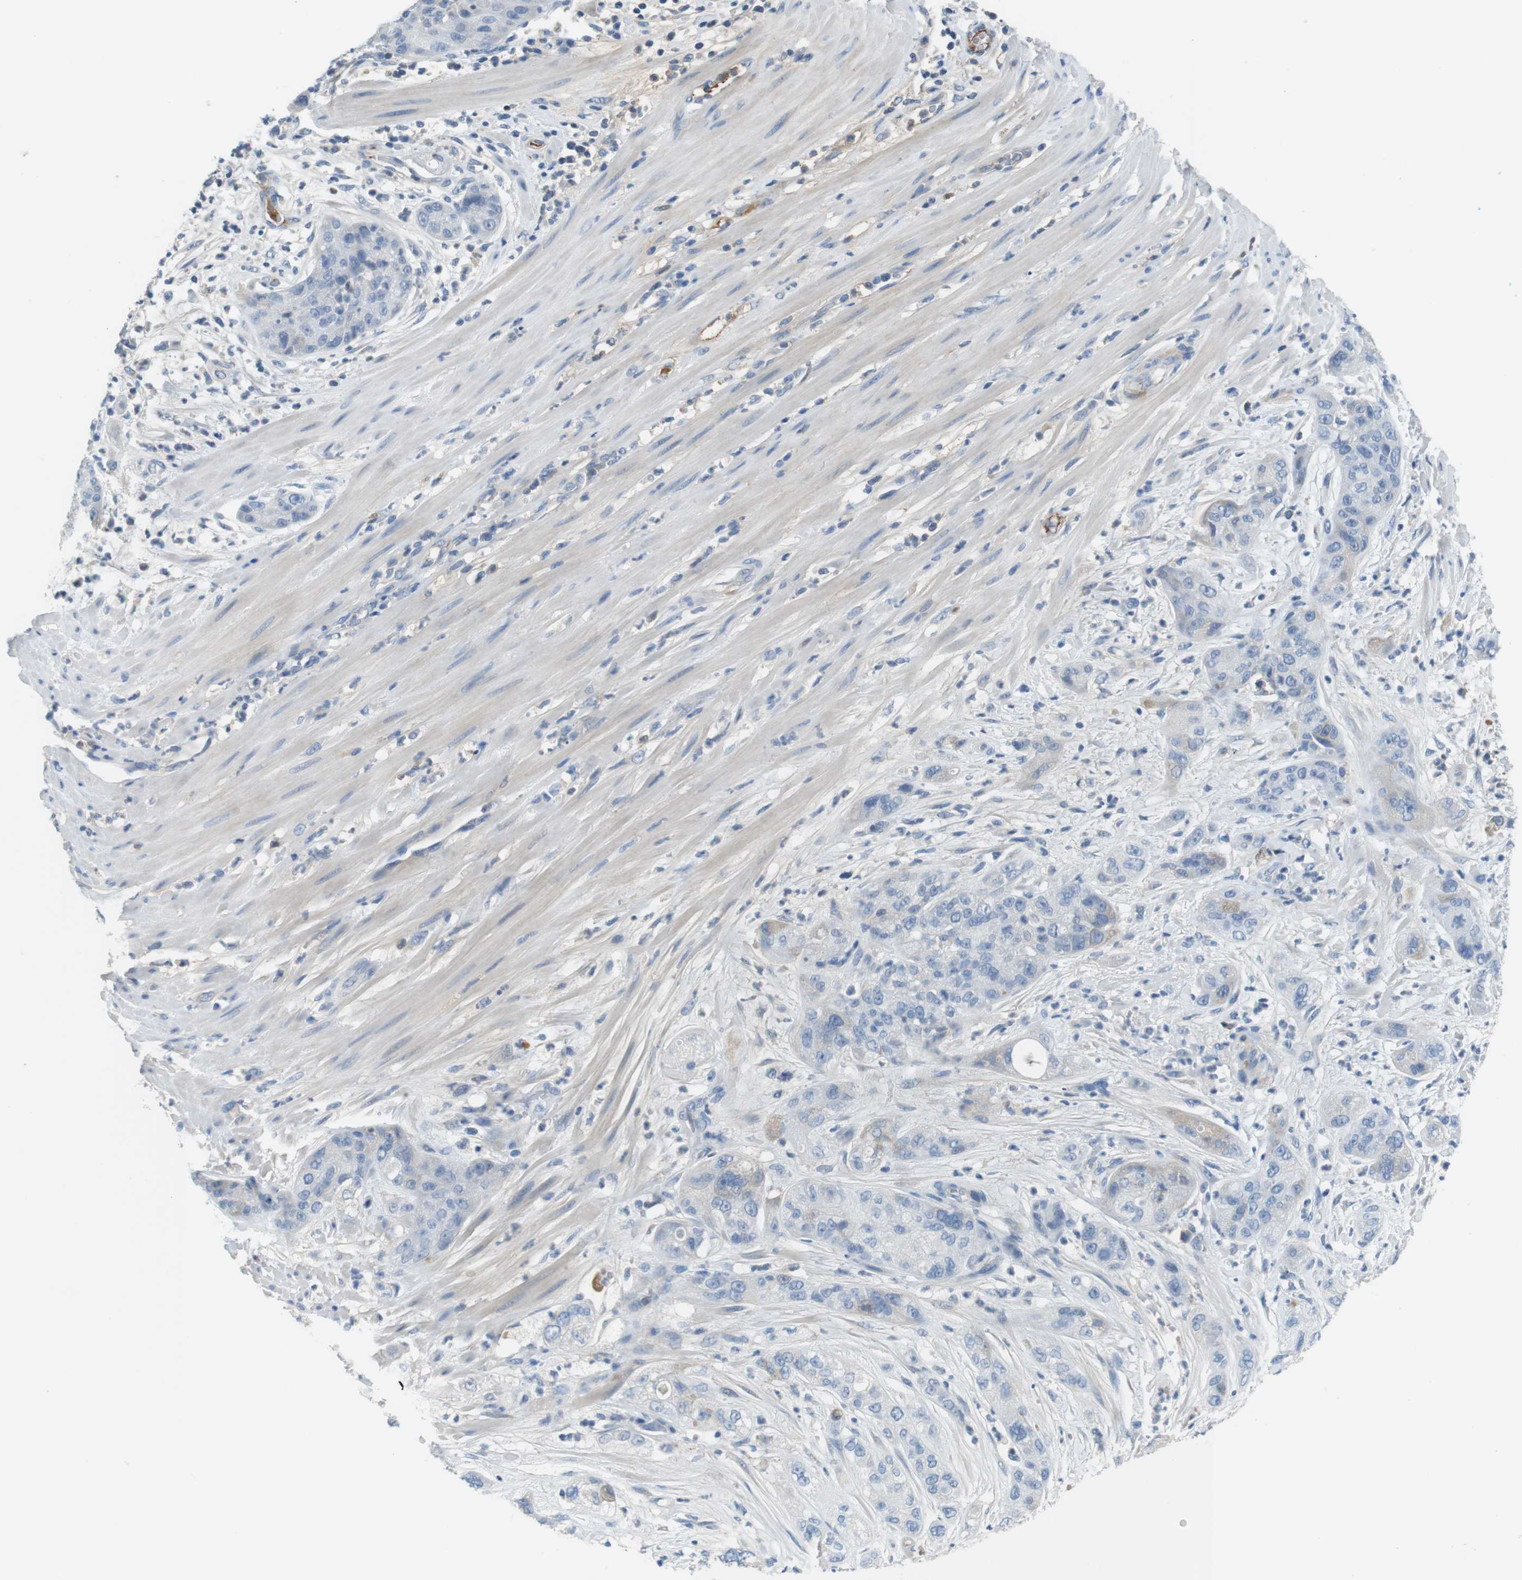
{"staining": {"intensity": "weak", "quantity": "25%-75%", "location": "cytoplasmic/membranous"}, "tissue": "pancreatic cancer", "cell_type": "Tumor cells", "image_type": "cancer", "snomed": [{"axis": "morphology", "description": "Adenocarcinoma, NOS"}, {"axis": "topography", "description": "Pancreas"}], "caption": "Protein staining exhibits weak cytoplasmic/membranous positivity in about 25%-75% of tumor cells in pancreatic cancer. Using DAB (brown) and hematoxylin (blue) stains, captured at high magnification using brightfield microscopy.", "gene": "TMPRSS15", "patient": {"sex": "female", "age": 78}}